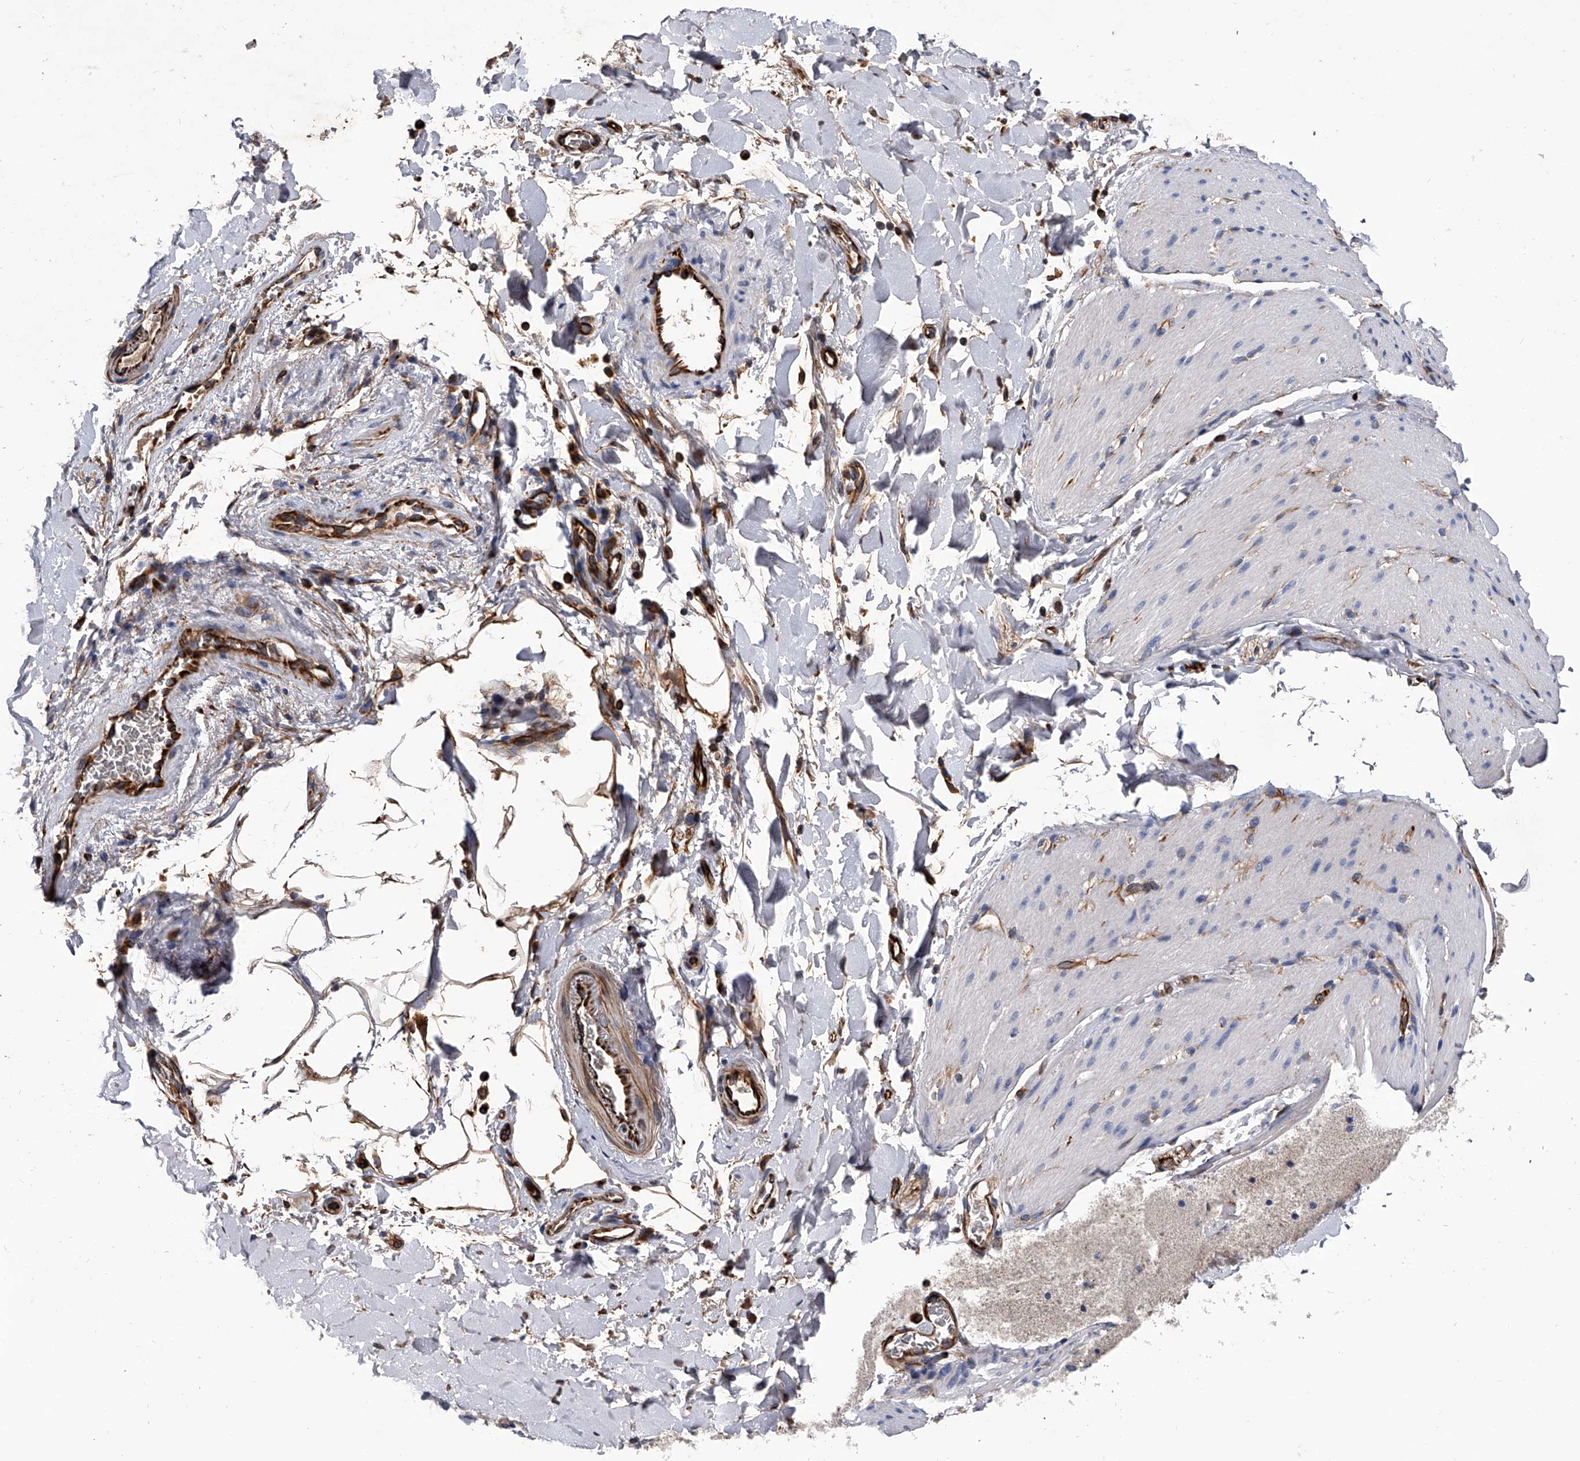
{"staining": {"intensity": "negative", "quantity": "none", "location": "none"}, "tissue": "smooth muscle", "cell_type": "Smooth muscle cells", "image_type": "normal", "snomed": [{"axis": "morphology", "description": "Normal tissue, NOS"}, {"axis": "topography", "description": "Smooth muscle"}, {"axis": "topography", "description": "Small intestine"}], "caption": "The immunohistochemistry histopathology image has no significant staining in smooth muscle cells of smooth muscle.", "gene": "EFCAB7", "patient": {"sex": "female", "age": 84}}